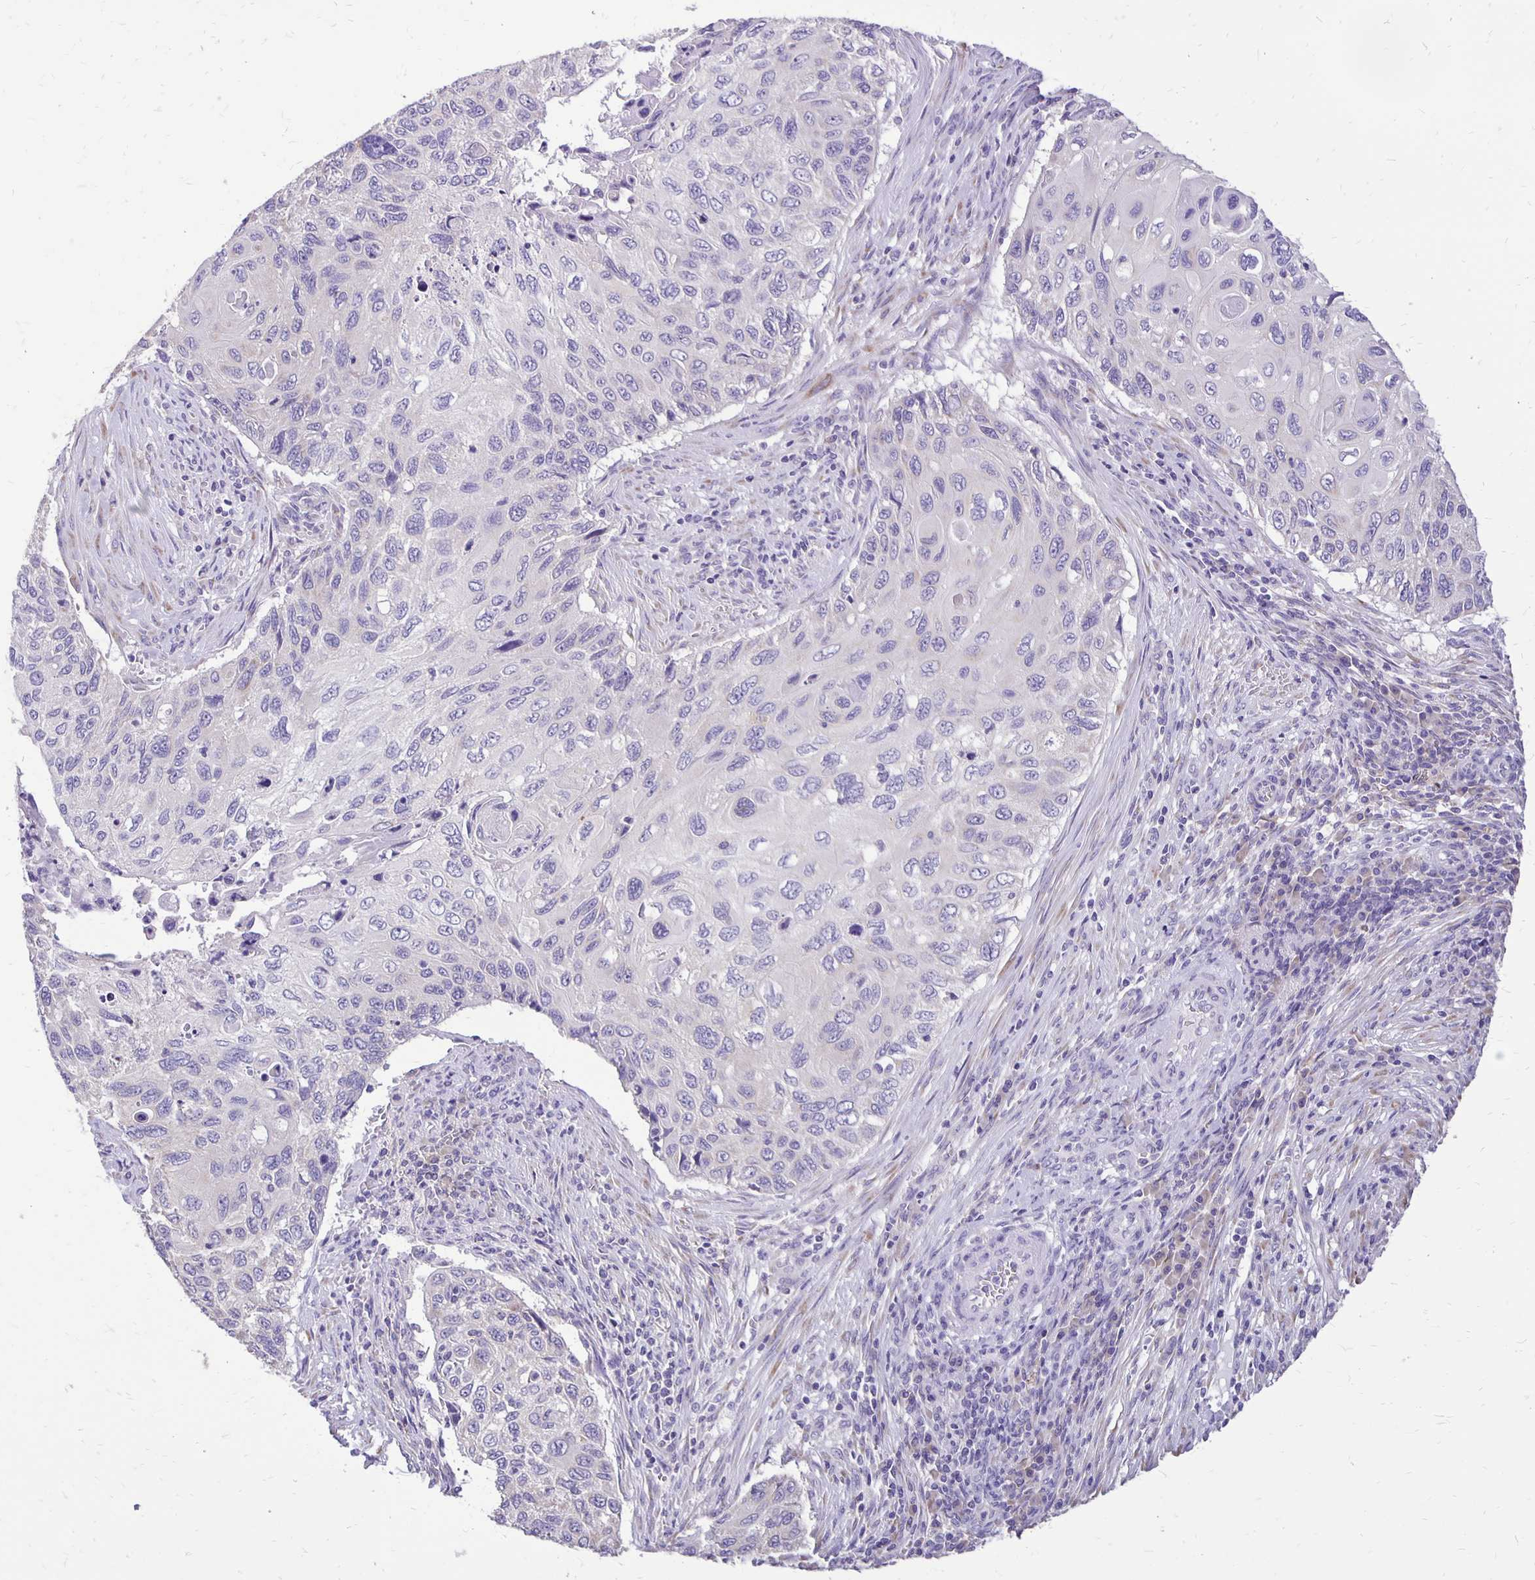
{"staining": {"intensity": "negative", "quantity": "none", "location": "none"}, "tissue": "cervical cancer", "cell_type": "Tumor cells", "image_type": "cancer", "snomed": [{"axis": "morphology", "description": "Squamous cell carcinoma, NOS"}, {"axis": "topography", "description": "Cervix"}], "caption": "Immunohistochemistry (IHC) micrograph of neoplastic tissue: squamous cell carcinoma (cervical) stained with DAB (3,3'-diaminobenzidine) shows no significant protein expression in tumor cells.", "gene": "ANKRD45", "patient": {"sex": "female", "age": 70}}